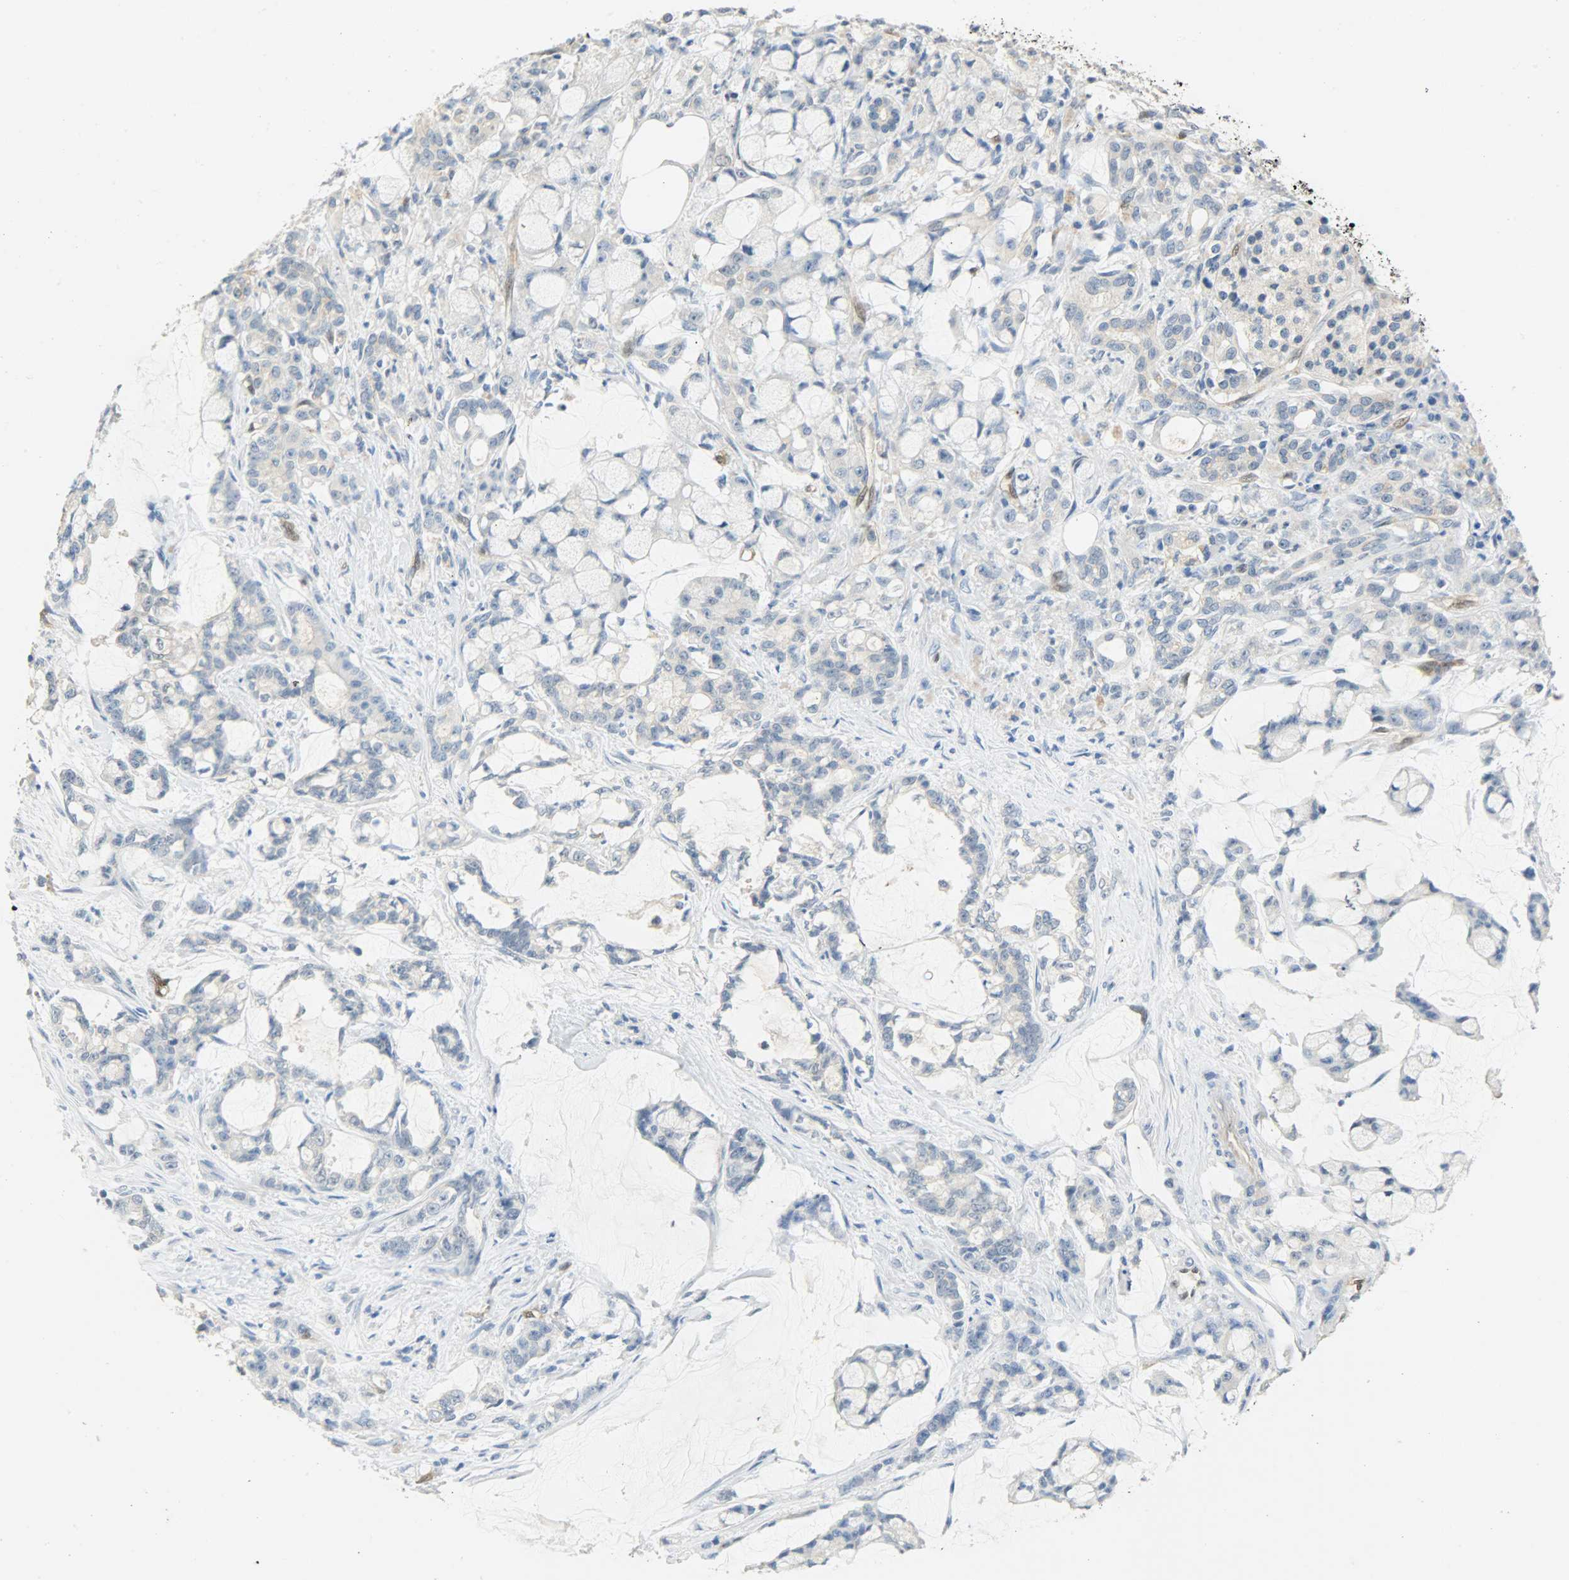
{"staining": {"intensity": "negative", "quantity": "none", "location": "none"}, "tissue": "pancreatic cancer", "cell_type": "Tumor cells", "image_type": "cancer", "snomed": [{"axis": "morphology", "description": "Adenocarcinoma, NOS"}, {"axis": "topography", "description": "Pancreas"}], "caption": "High power microscopy photomicrograph of an IHC histopathology image of pancreatic cancer, revealing no significant staining in tumor cells.", "gene": "FKBP1A", "patient": {"sex": "female", "age": 73}}